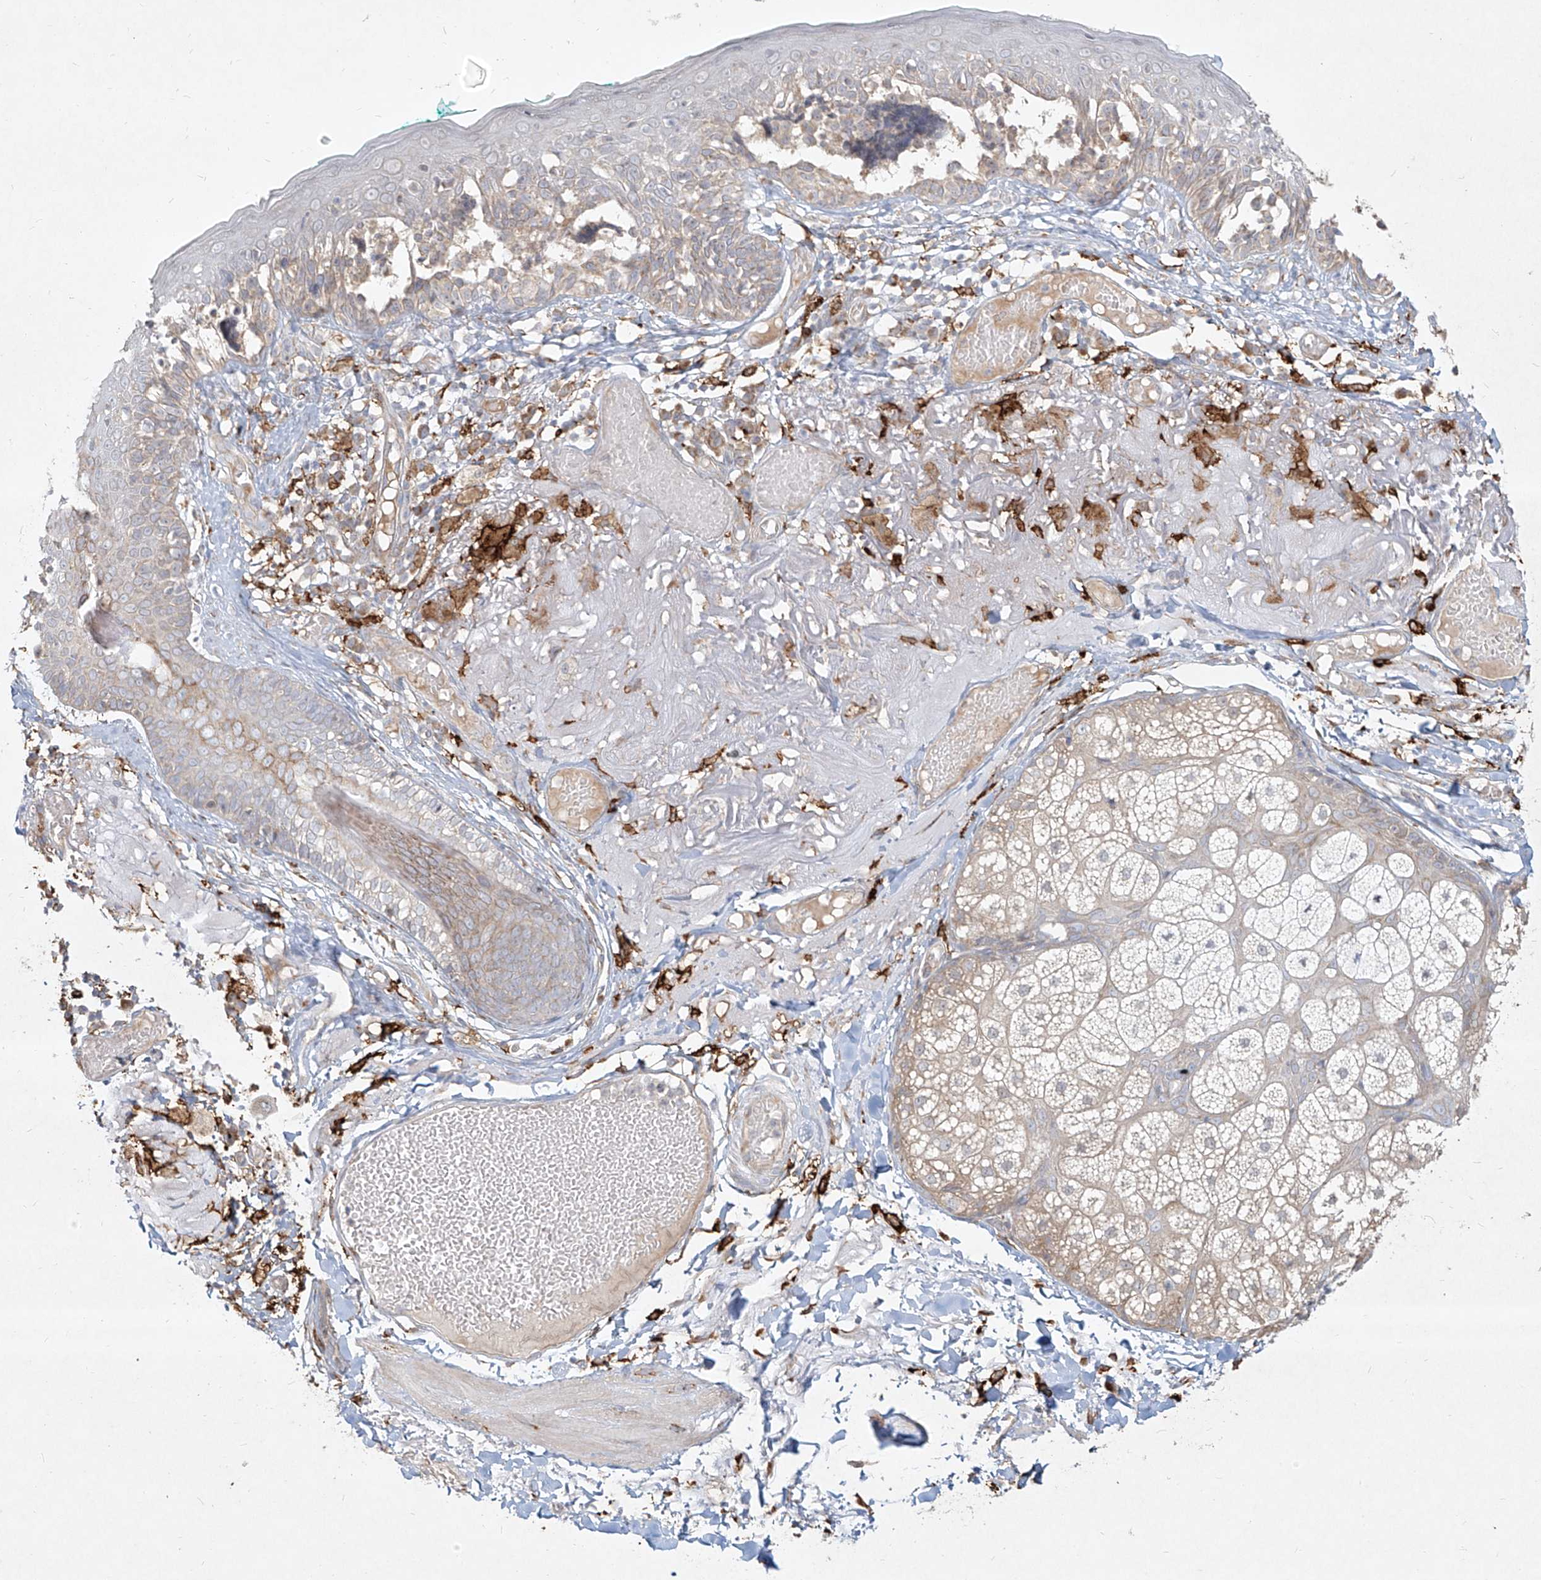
{"staining": {"intensity": "negative", "quantity": "none", "location": "none"}, "tissue": "melanoma", "cell_type": "Tumor cells", "image_type": "cancer", "snomed": [{"axis": "morphology", "description": "Malignant melanoma in situ"}, {"axis": "morphology", "description": "Malignant melanoma, NOS"}, {"axis": "topography", "description": "Skin"}], "caption": "Melanoma was stained to show a protein in brown. There is no significant expression in tumor cells.", "gene": "CD209", "patient": {"sex": "female", "age": 88}}